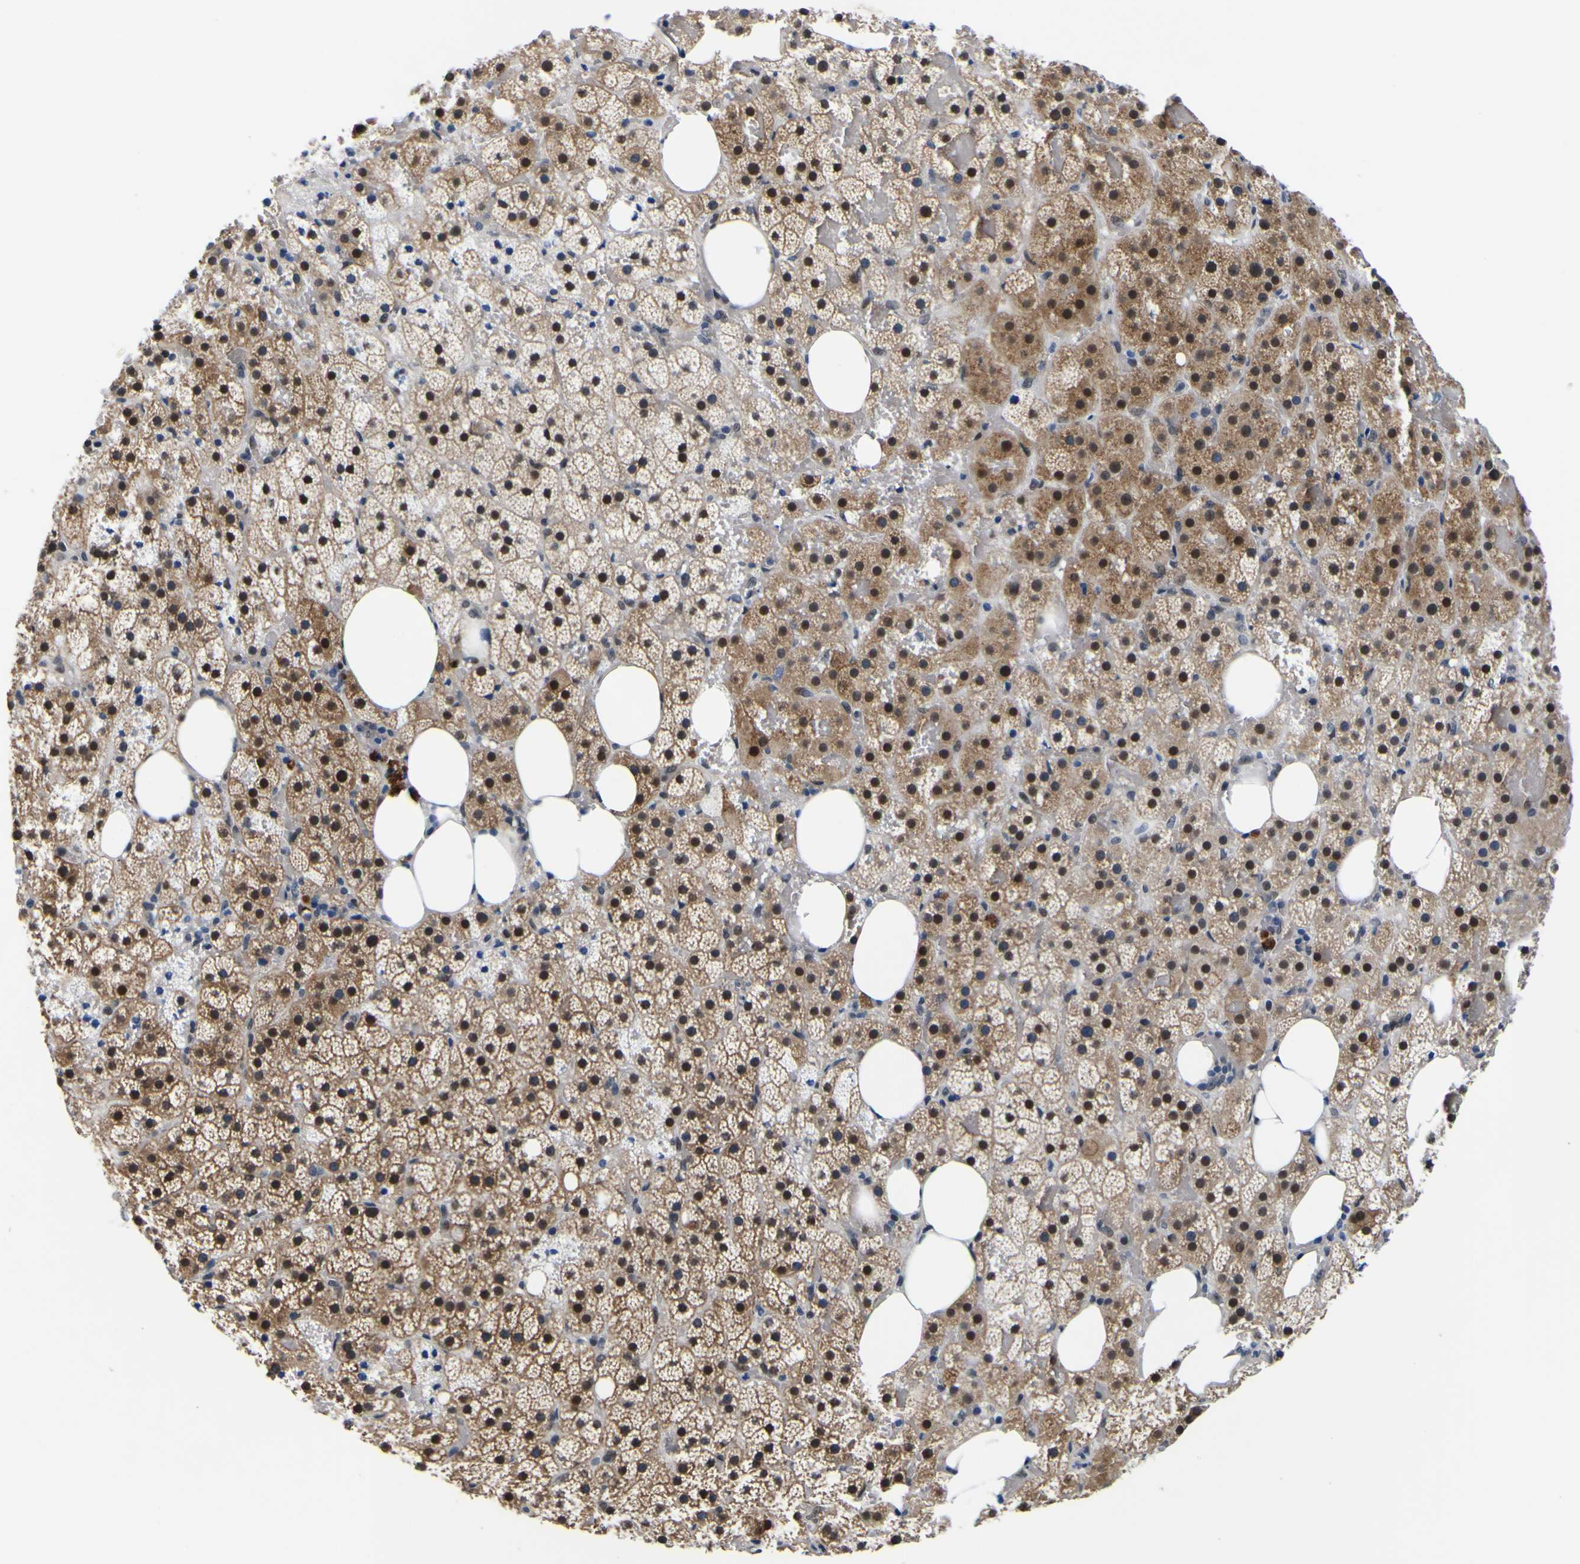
{"staining": {"intensity": "strong", "quantity": ">75%", "location": "cytoplasmic/membranous,nuclear"}, "tissue": "adrenal gland", "cell_type": "Glandular cells", "image_type": "normal", "snomed": [{"axis": "morphology", "description": "Normal tissue, NOS"}, {"axis": "topography", "description": "Adrenal gland"}], "caption": "Protein staining exhibits strong cytoplasmic/membranous,nuclear positivity in approximately >75% of glandular cells in benign adrenal gland. (Brightfield microscopy of DAB IHC at high magnification).", "gene": "CUL4B", "patient": {"sex": "female", "age": 59}}